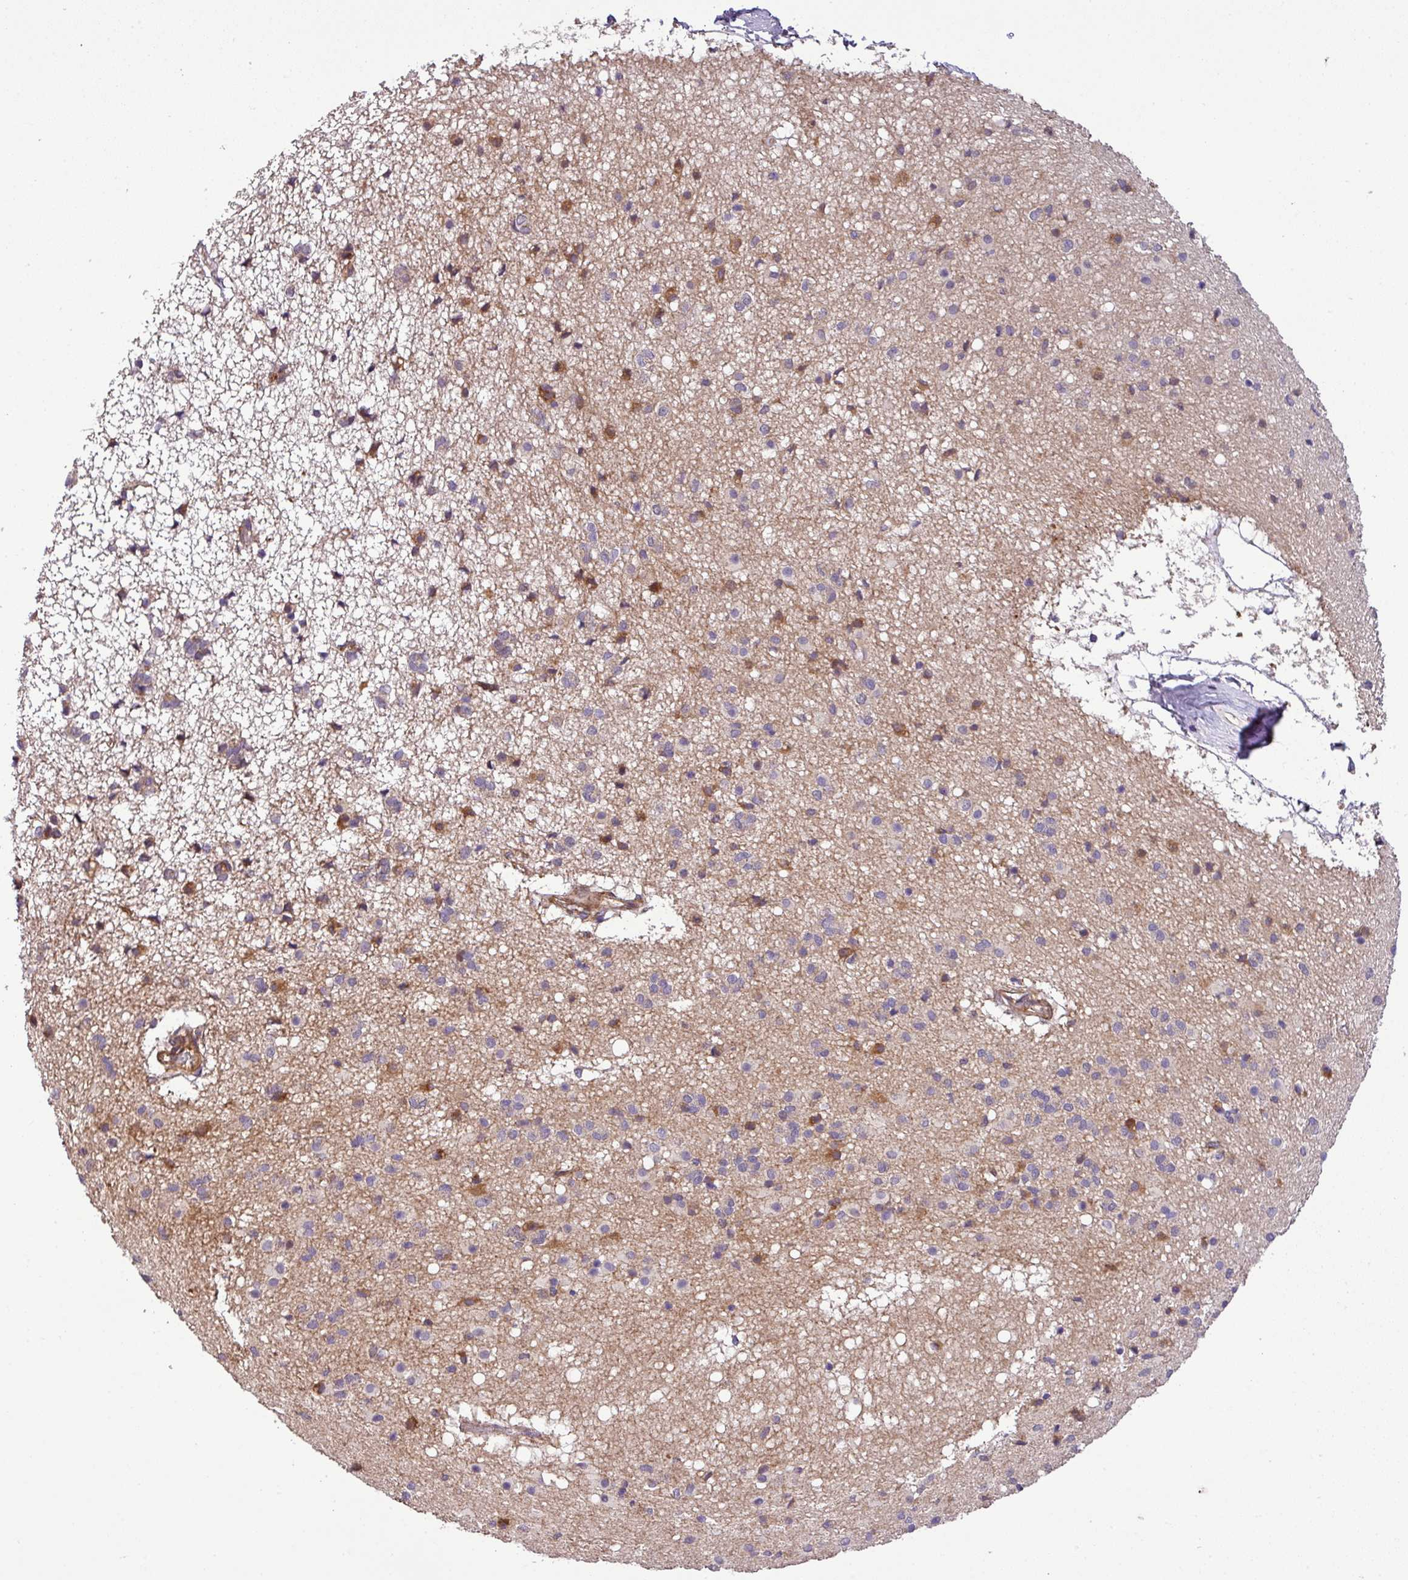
{"staining": {"intensity": "moderate", "quantity": "25%-75%", "location": "cytoplasmic/membranous"}, "tissue": "caudate", "cell_type": "Glial cells", "image_type": "normal", "snomed": [{"axis": "morphology", "description": "Normal tissue, NOS"}, {"axis": "topography", "description": "Lateral ventricle wall"}], "caption": "A medium amount of moderate cytoplasmic/membranous expression is seen in approximately 25%-75% of glial cells in normal caudate.", "gene": "CASS4", "patient": {"sex": "male", "age": 58}}